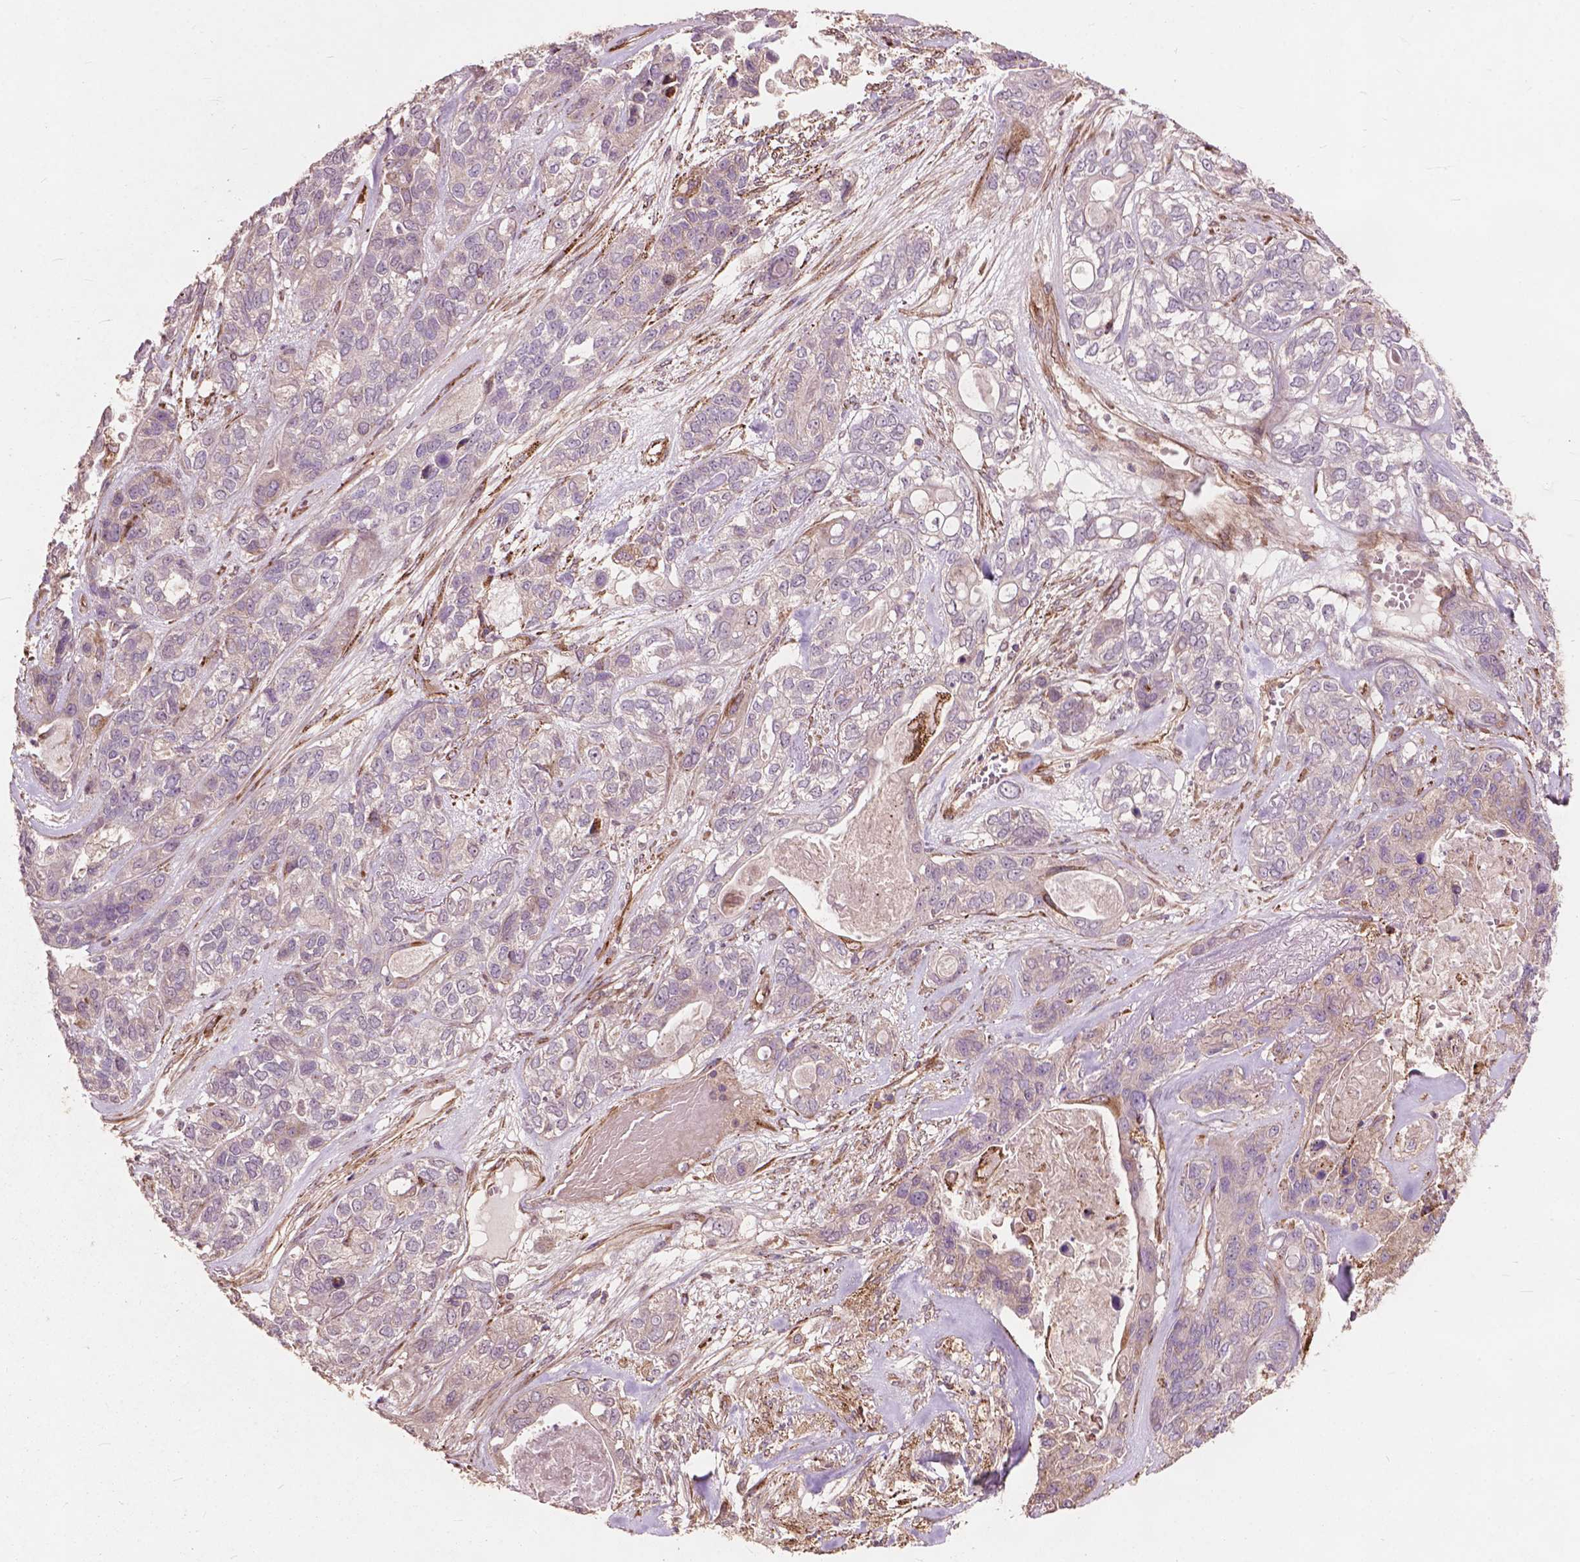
{"staining": {"intensity": "negative", "quantity": "none", "location": "none"}, "tissue": "lung cancer", "cell_type": "Tumor cells", "image_type": "cancer", "snomed": [{"axis": "morphology", "description": "Squamous cell carcinoma, NOS"}, {"axis": "topography", "description": "Lung"}], "caption": "Lung squamous cell carcinoma was stained to show a protein in brown. There is no significant positivity in tumor cells. Brightfield microscopy of immunohistochemistry stained with DAB (brown) and hematoxylin (blue), captured at high magnification.", "gene": "FNIP1", "patient": {"sex": "female", "age": 70}}